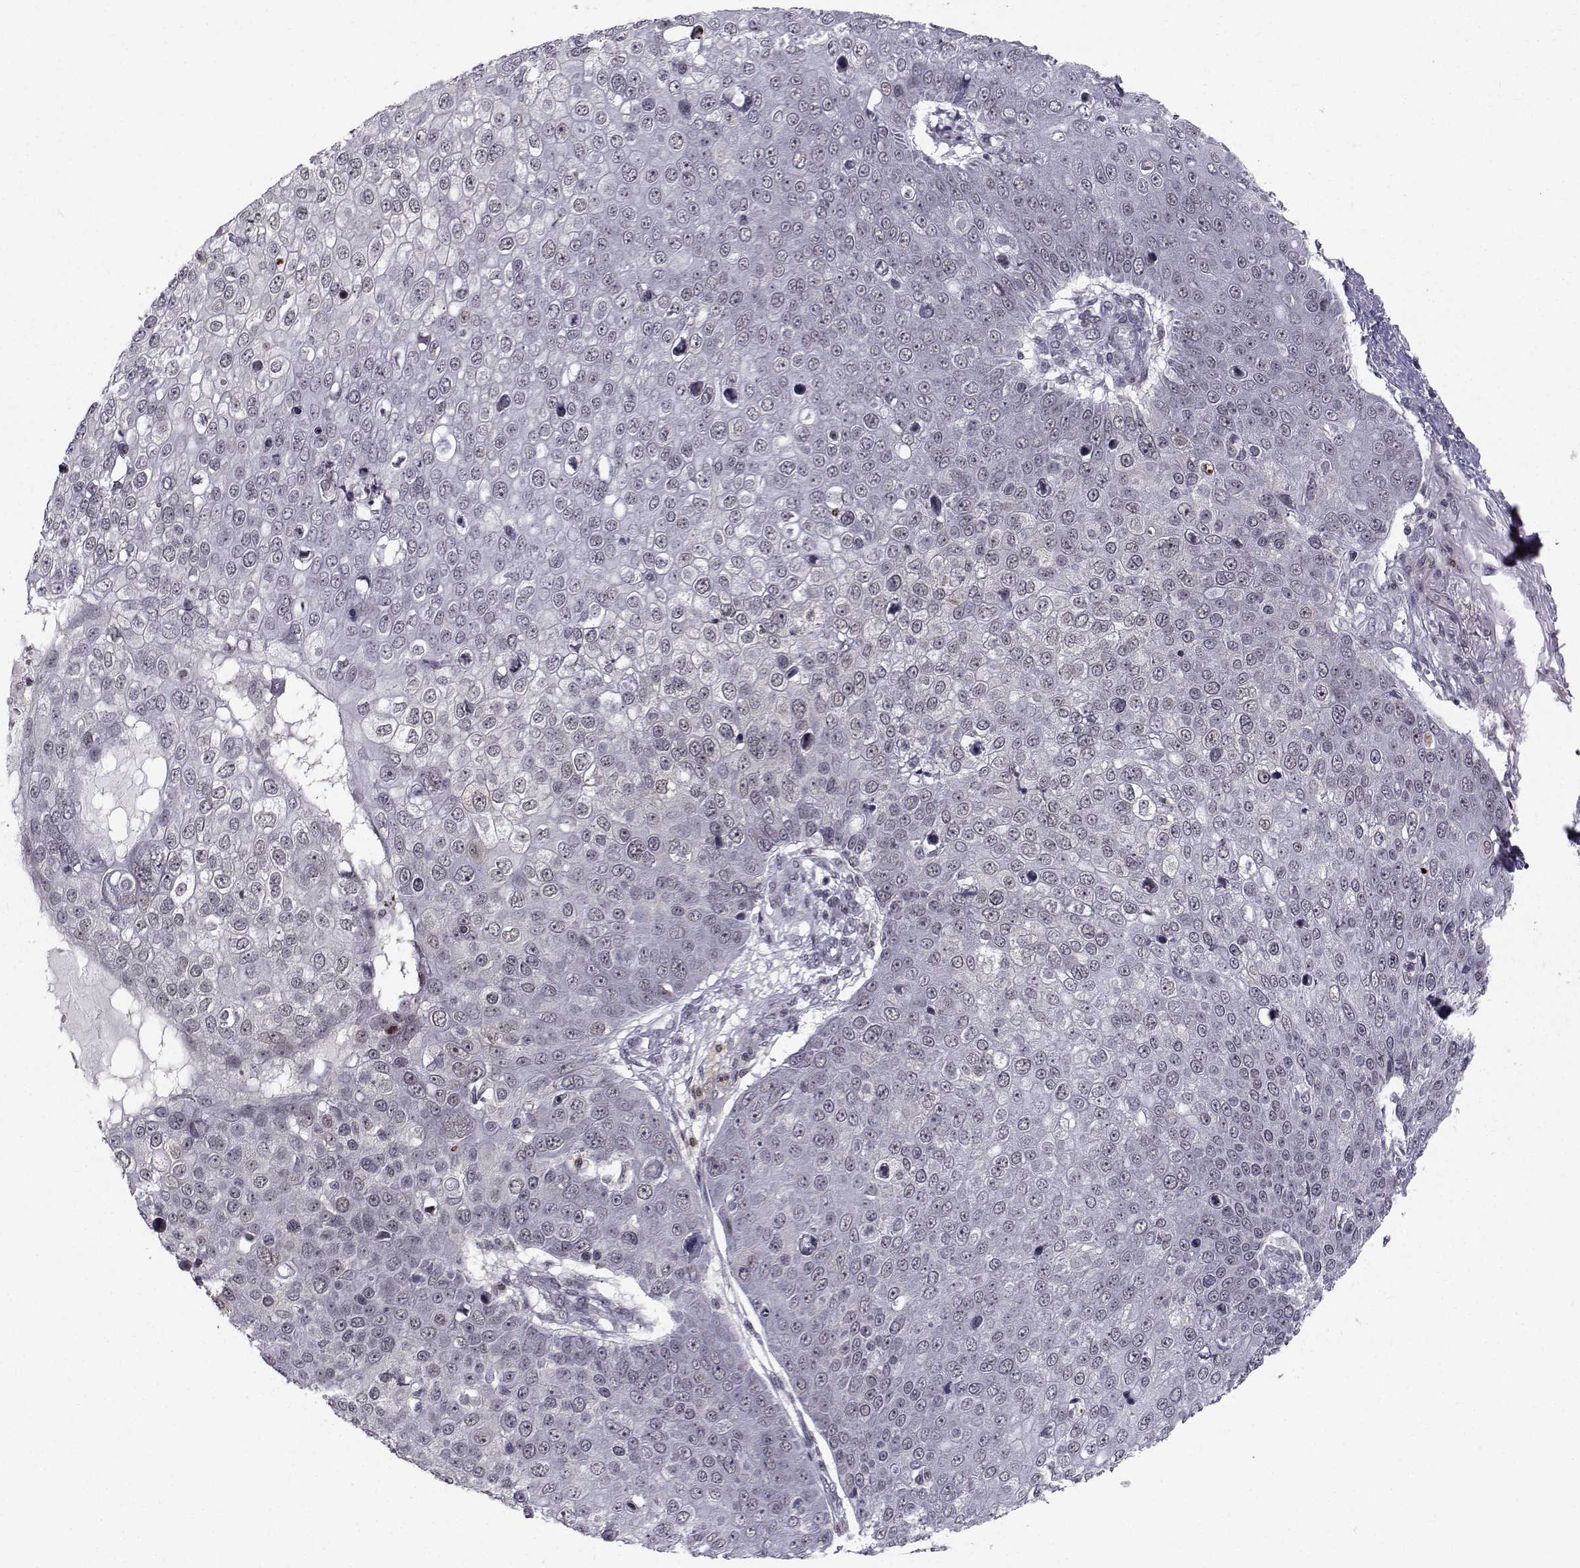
{"staining": {"intensity": "negative", "quantity": "none", "location": "none"}, "tissue": "skin cancer", "cell_type": "Tumor cells", "image_type": "cancer", "snomed": [{"axis": "morphology", "description": "Squamous cell carcinoma, NOS"}, {"axis": "topography", "description": "Skin"}], "caption": "High power microscopy histopathology image of an immunohistochemistry histopathology image of skin cancer, revealing no significant positivity in tumor cells.", "gene": "MARCHF4", "patient": {"sex": "male", "age": 71}}